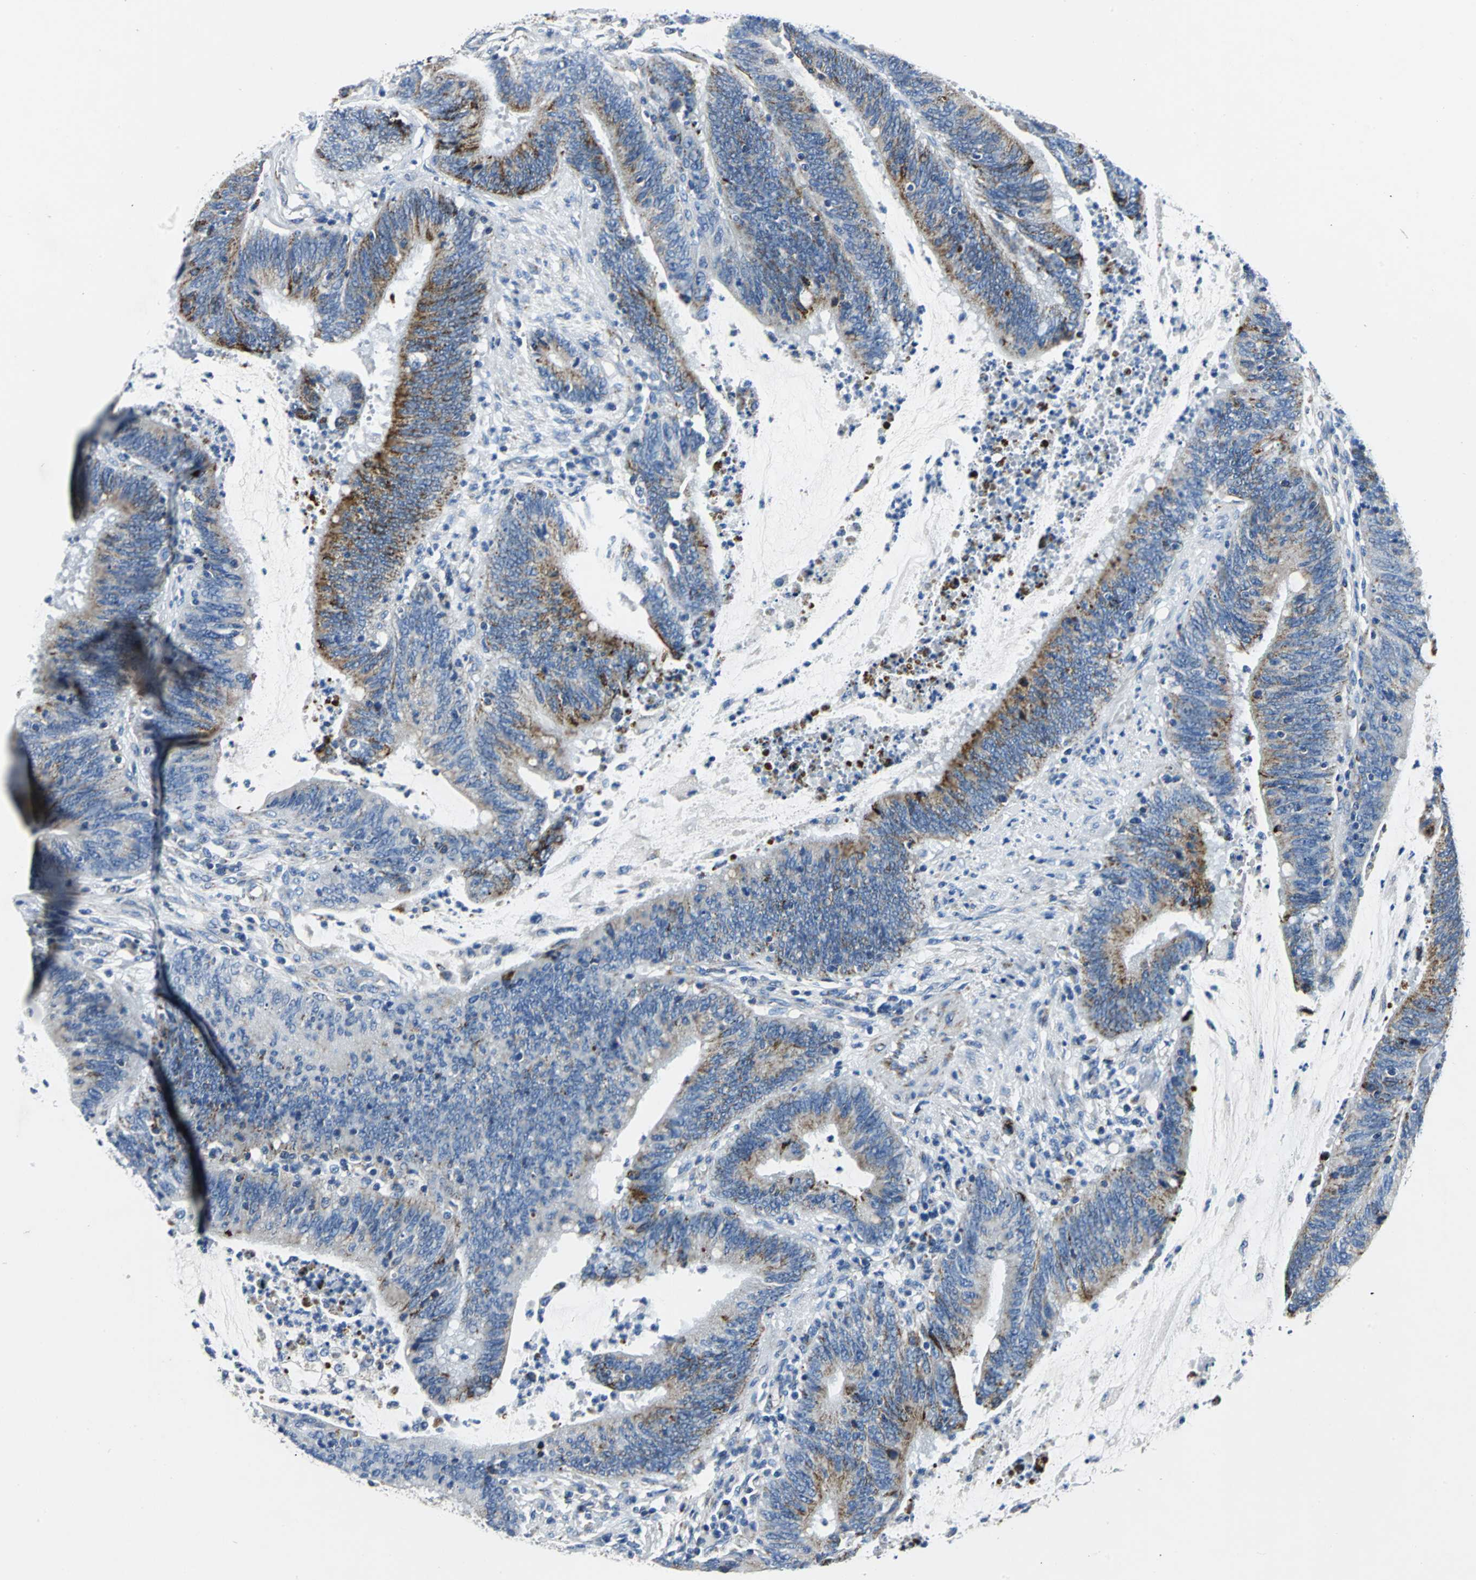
{"staining": {"intensity": "moderate", "quantity": "25%-75%", "location": "cytoplasmic/membranous"}, "tissue": "colorectal cancer", "cell_type": "Tumor cells", "image_type": "cancer", "snomed": [{"axis": "morphology", "description": "Adenocarcinoma, NOS"}, {"axis": "topography", "description": "Rectum"}], "caption": "Human adenocarcinoma (colorectal) stained for a protein (brown) reveals moderate cytoplasmic/membranous positive staining in about 25%-75% of tumor cells.", "gene": "IFI6", "patient": {"sex": "female", "age": 66}}